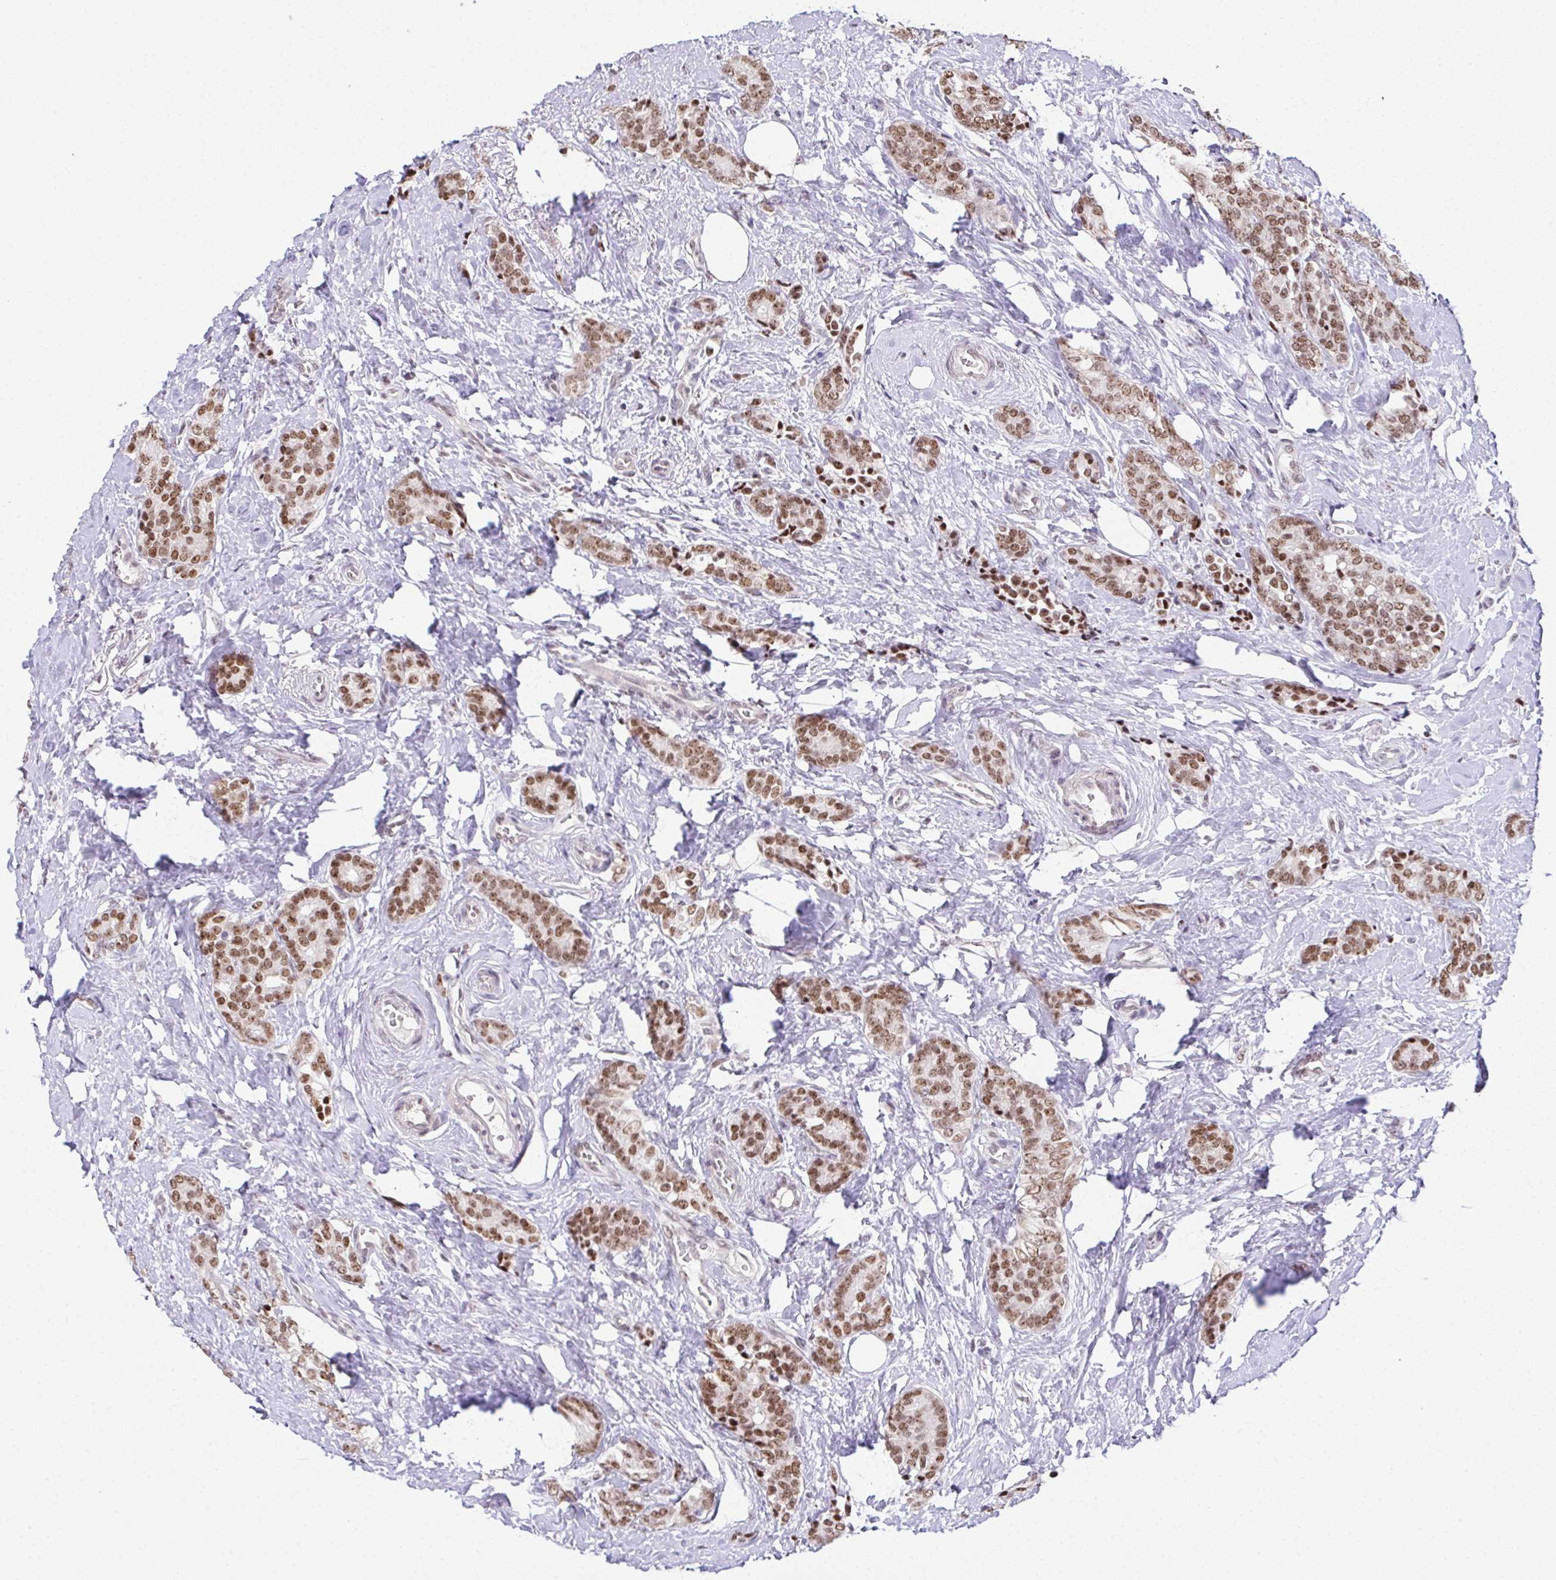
{"staining": {"intensity": "moderate", "quantity": ">75%", "location": "nuclear"}, "tissue": "breast cancer", "cell_type": "Tumor cells", "image_type": "cancer", "snomed": [{"axis": "morphology", "description": "Normal tissue, NOS"}, {"axis": "morphology", "description": "Duct carcinoma"}, {"axis": "topography", "description": "Breast"}], "caption": "Approximately >75% of tumor cells in breast cancer (invasive ductal carcinoma) display moderate nuclear protein staining as visualized by brown immunohistochemical staining.", "gene": "ZNF800", "patient": {"sex": "female", "age": 77}}